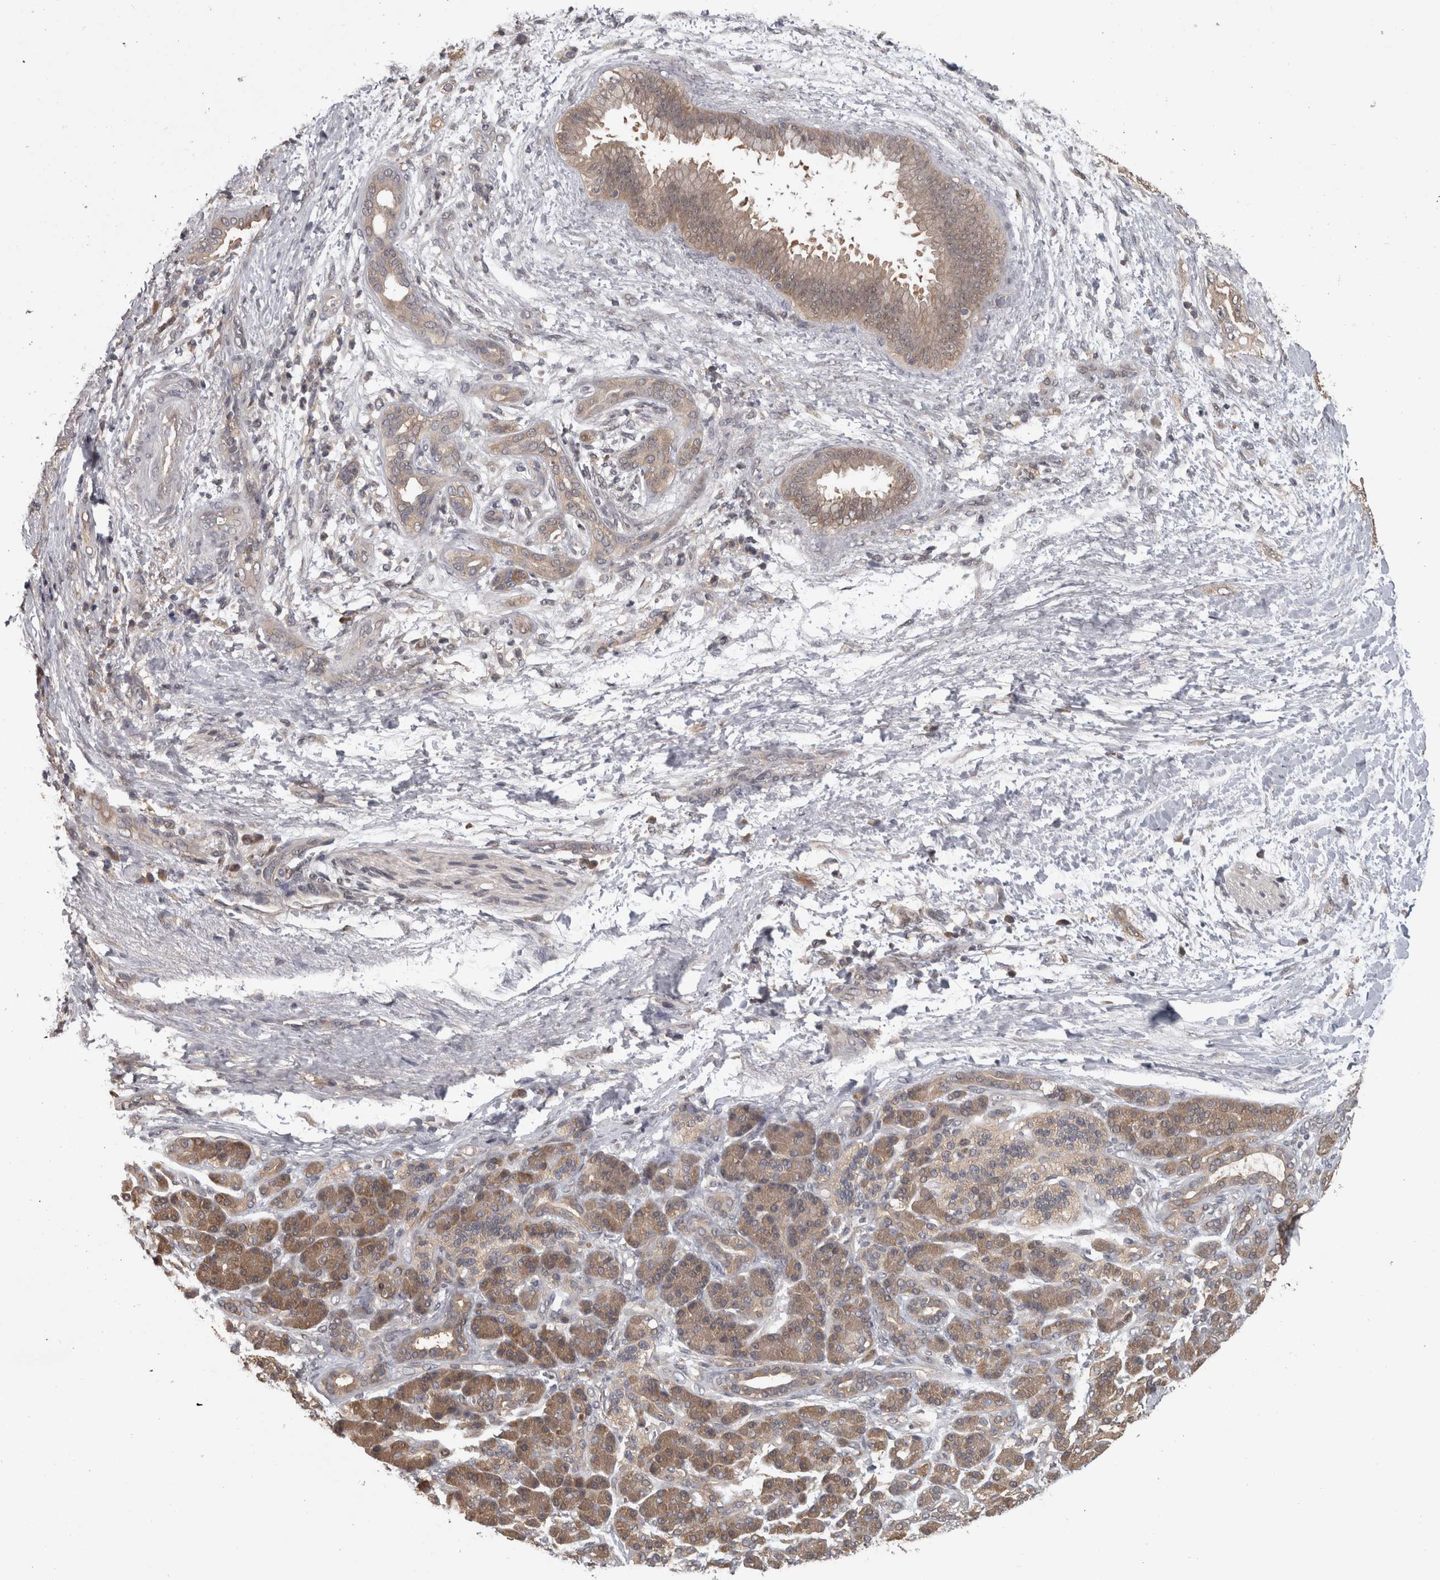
{"staining": {"intensity": "weak", "quantity": ">75%", "location": "cytoplasmic/membranous"}, "tissue": "pancreatic cancer", "cell_type": "Tumor cells", "image_type": "cancer", "snomed": [{"axis": "morphology", "description": "Adenocarcinoma, NOS"}, {"axis": "topography", "description": "Pancreas"}], "caption": "Brown immunohistochemical staining in human pancreatic cancer reveals weak cytoplasmic/membranous positivity in approximately >75% of tumor cells.", "gene": "APRT", "patient": {"sex": "male", "age": 59}}